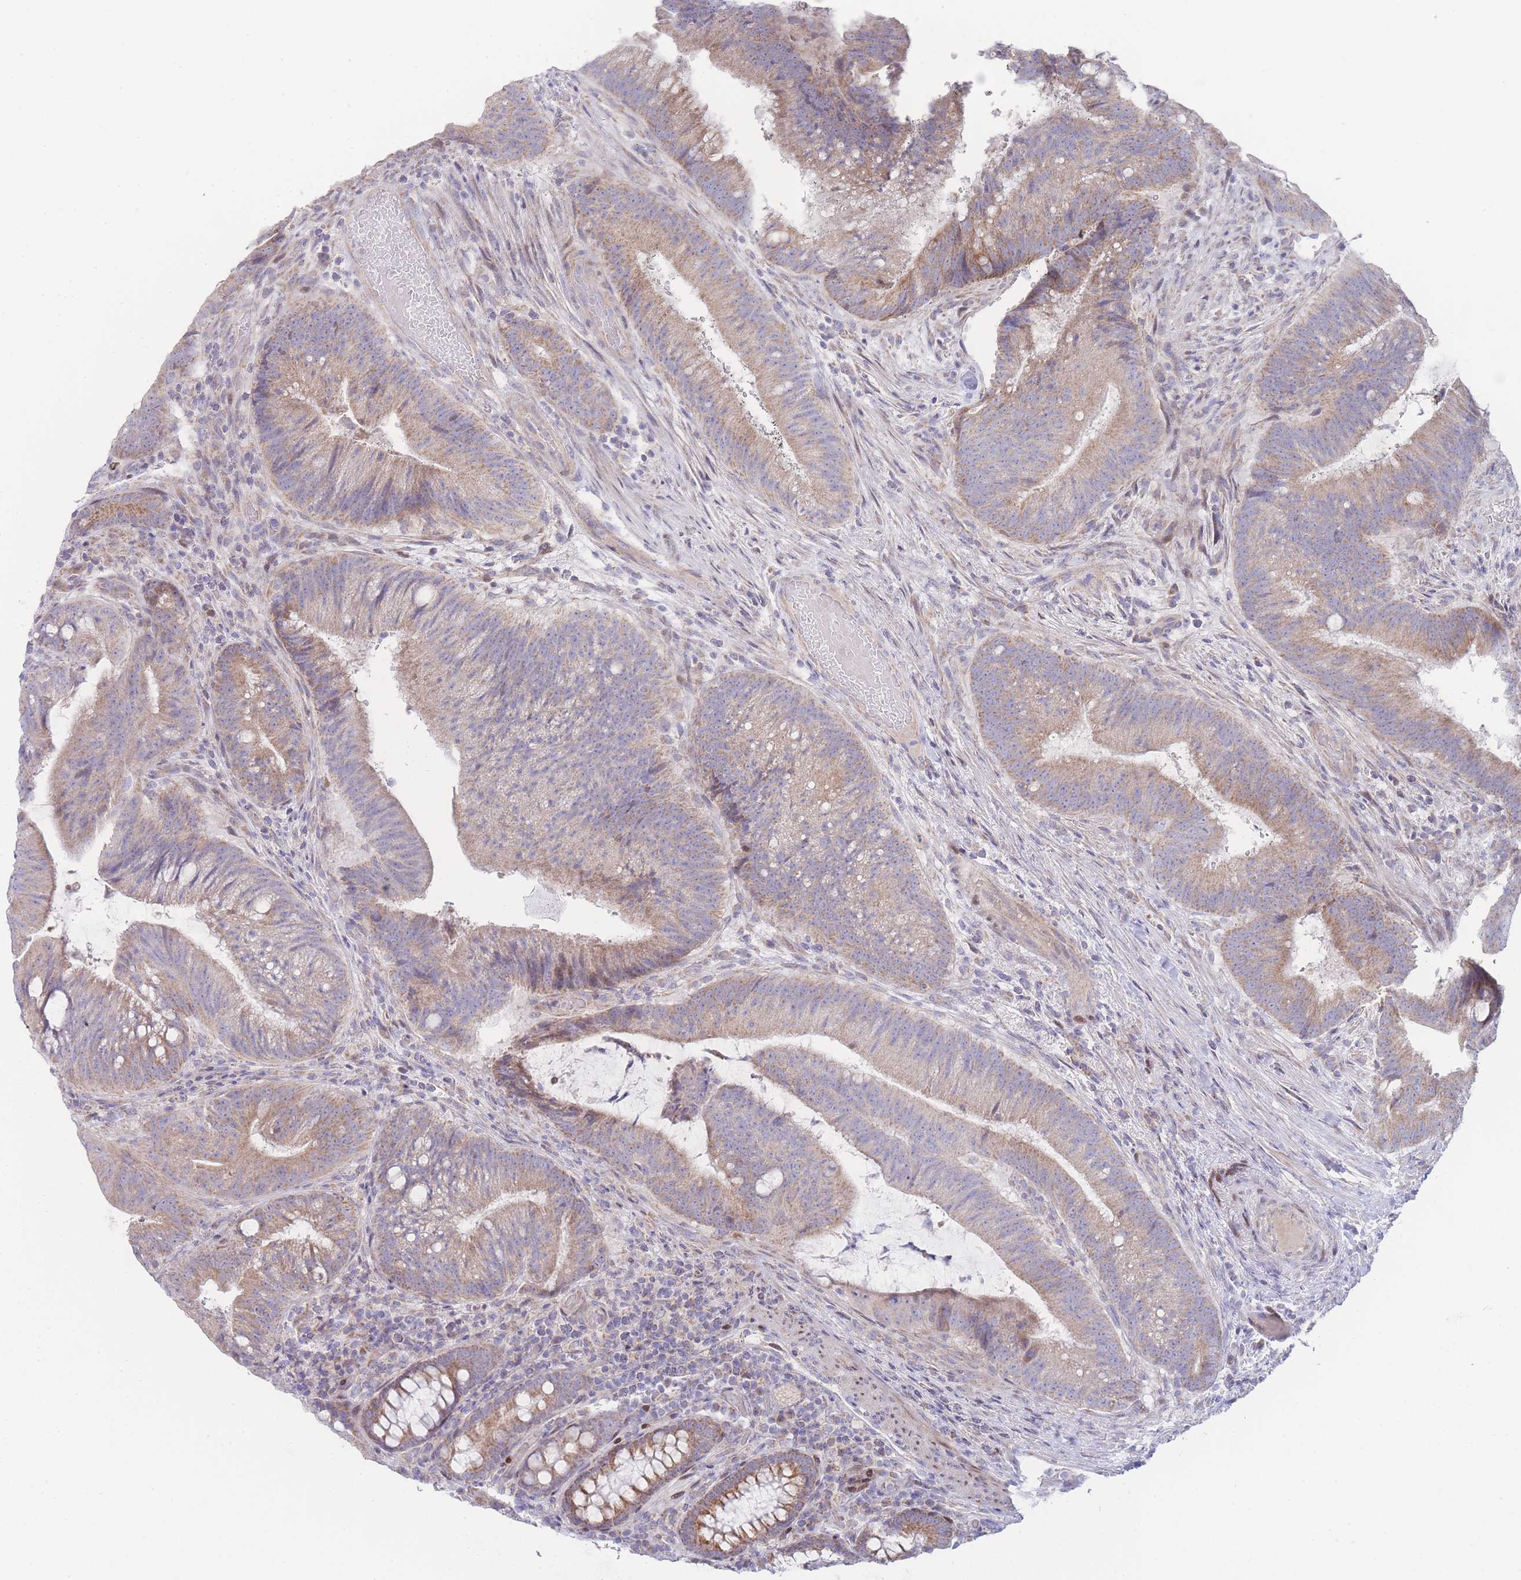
{"staining": {"intensity": "weak", "quantity": "25%-75%", "location": "cytoplasmic/membranous"}, "tissue": "colorectal cancer", "cell_type": "Tumor cells", "image_type": "cancer", "snomed": [{"axis": "morphology", "description": "Adenocarcinoma, NOS"}, {"axis": "topography", "description": "Colon"}], "caption": "High-power microscopy captured an immunohistochemistry histopathology image of colorectal adenocarcinoma, revealing weak cytoplasmic/membranous positivity in approximately 25%-75% of tumor cells.", "gene": "GPAM", "patient": {"sex": "female", "age": 43}}